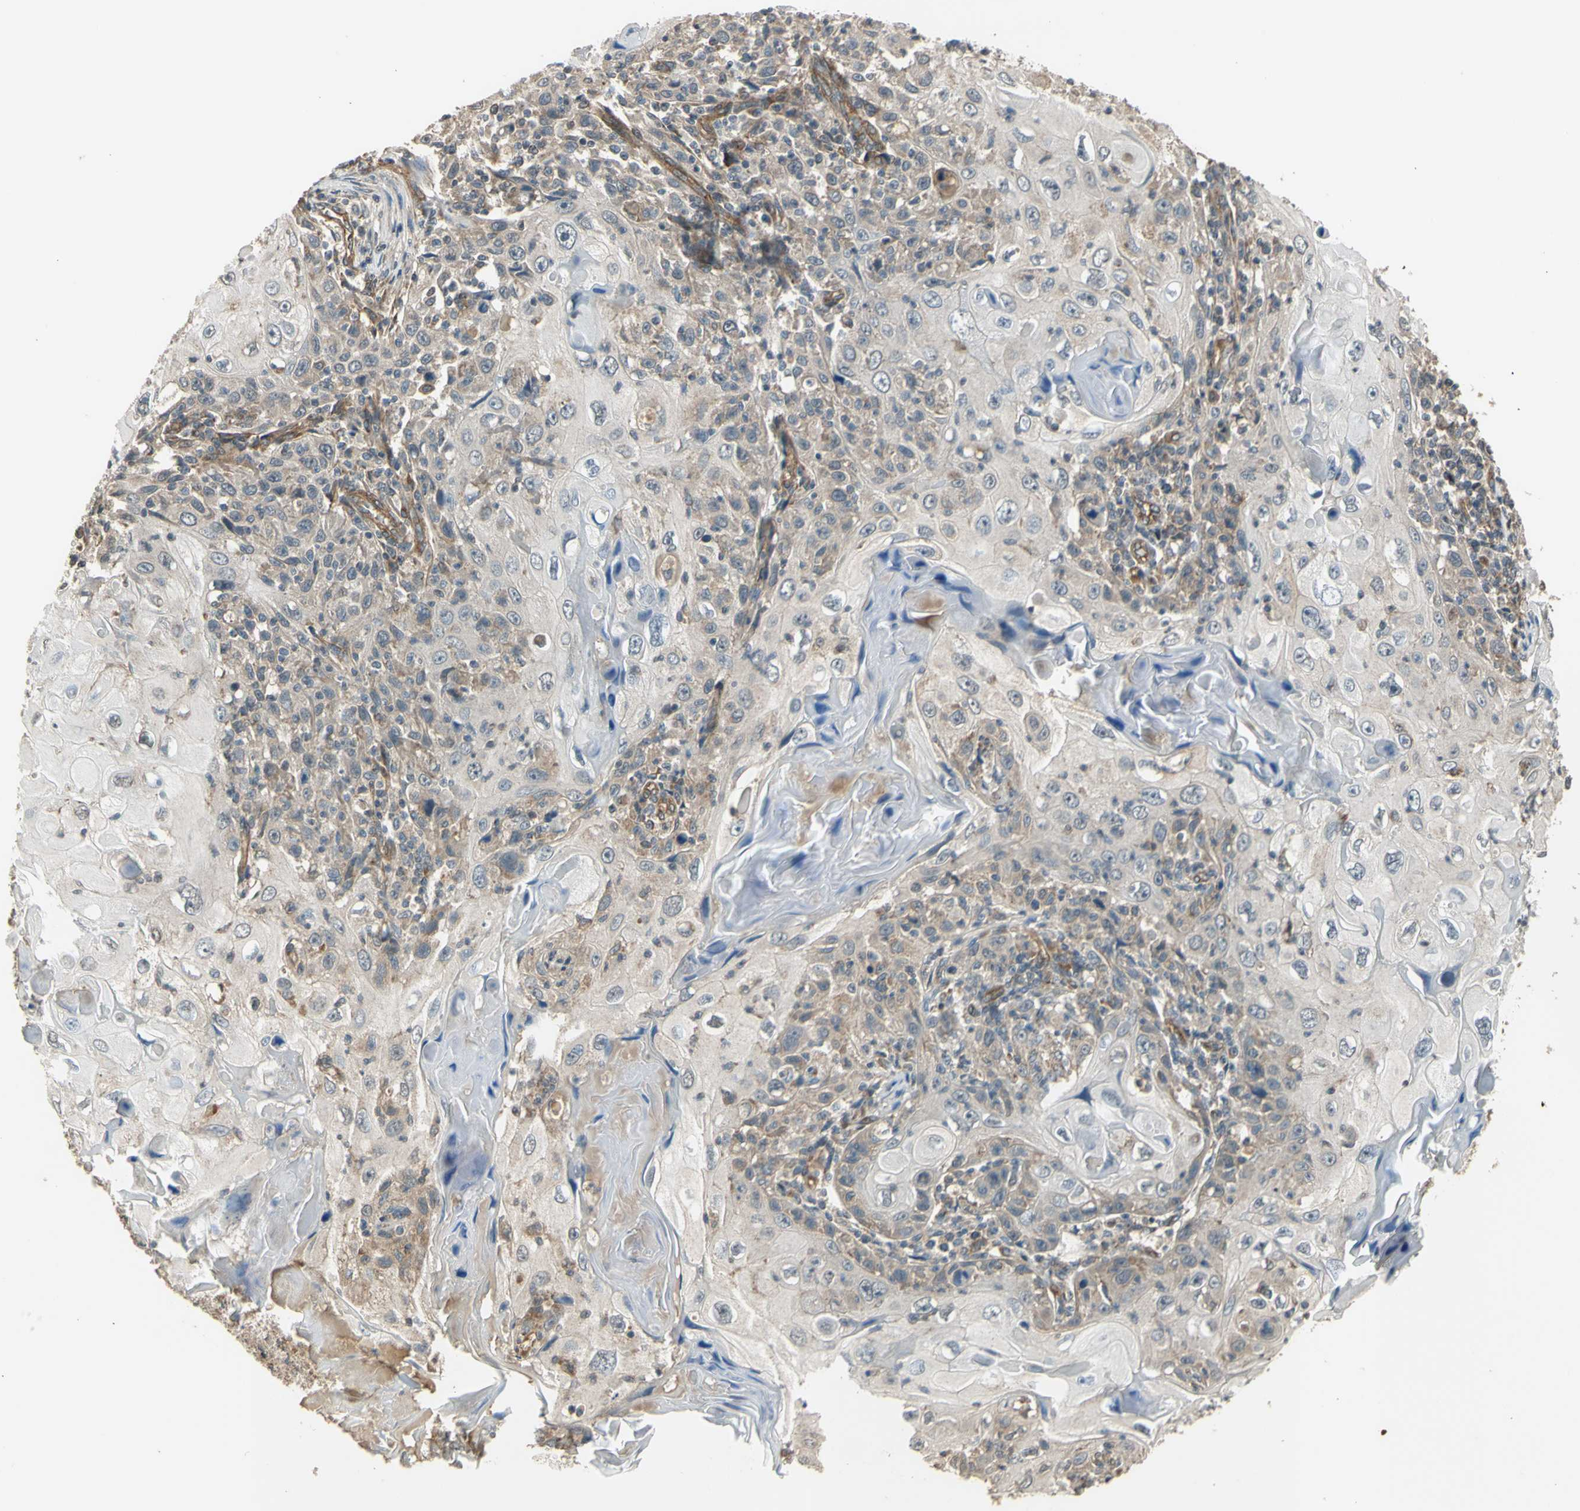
{"staining": {"intensity": "weak", "quantity": "<25%", "location": "cytoplasmic/membranous"}, "tissue": "skin cancer", "cell_type": "Tumor cells", "image_type": "cancer", "snomed": [{"axis": "morphology", "description": "Squamous cell carcinoma, NOS"}, {"axis": "topography", "description": "Skin"}], "caption": "Immunohistochemical staining of skin squamous cell carcinoma exhibits no significant positivity in tumor cells.", "gene": "EFNB2", "patient": {"sex": "female", "age": 88}}